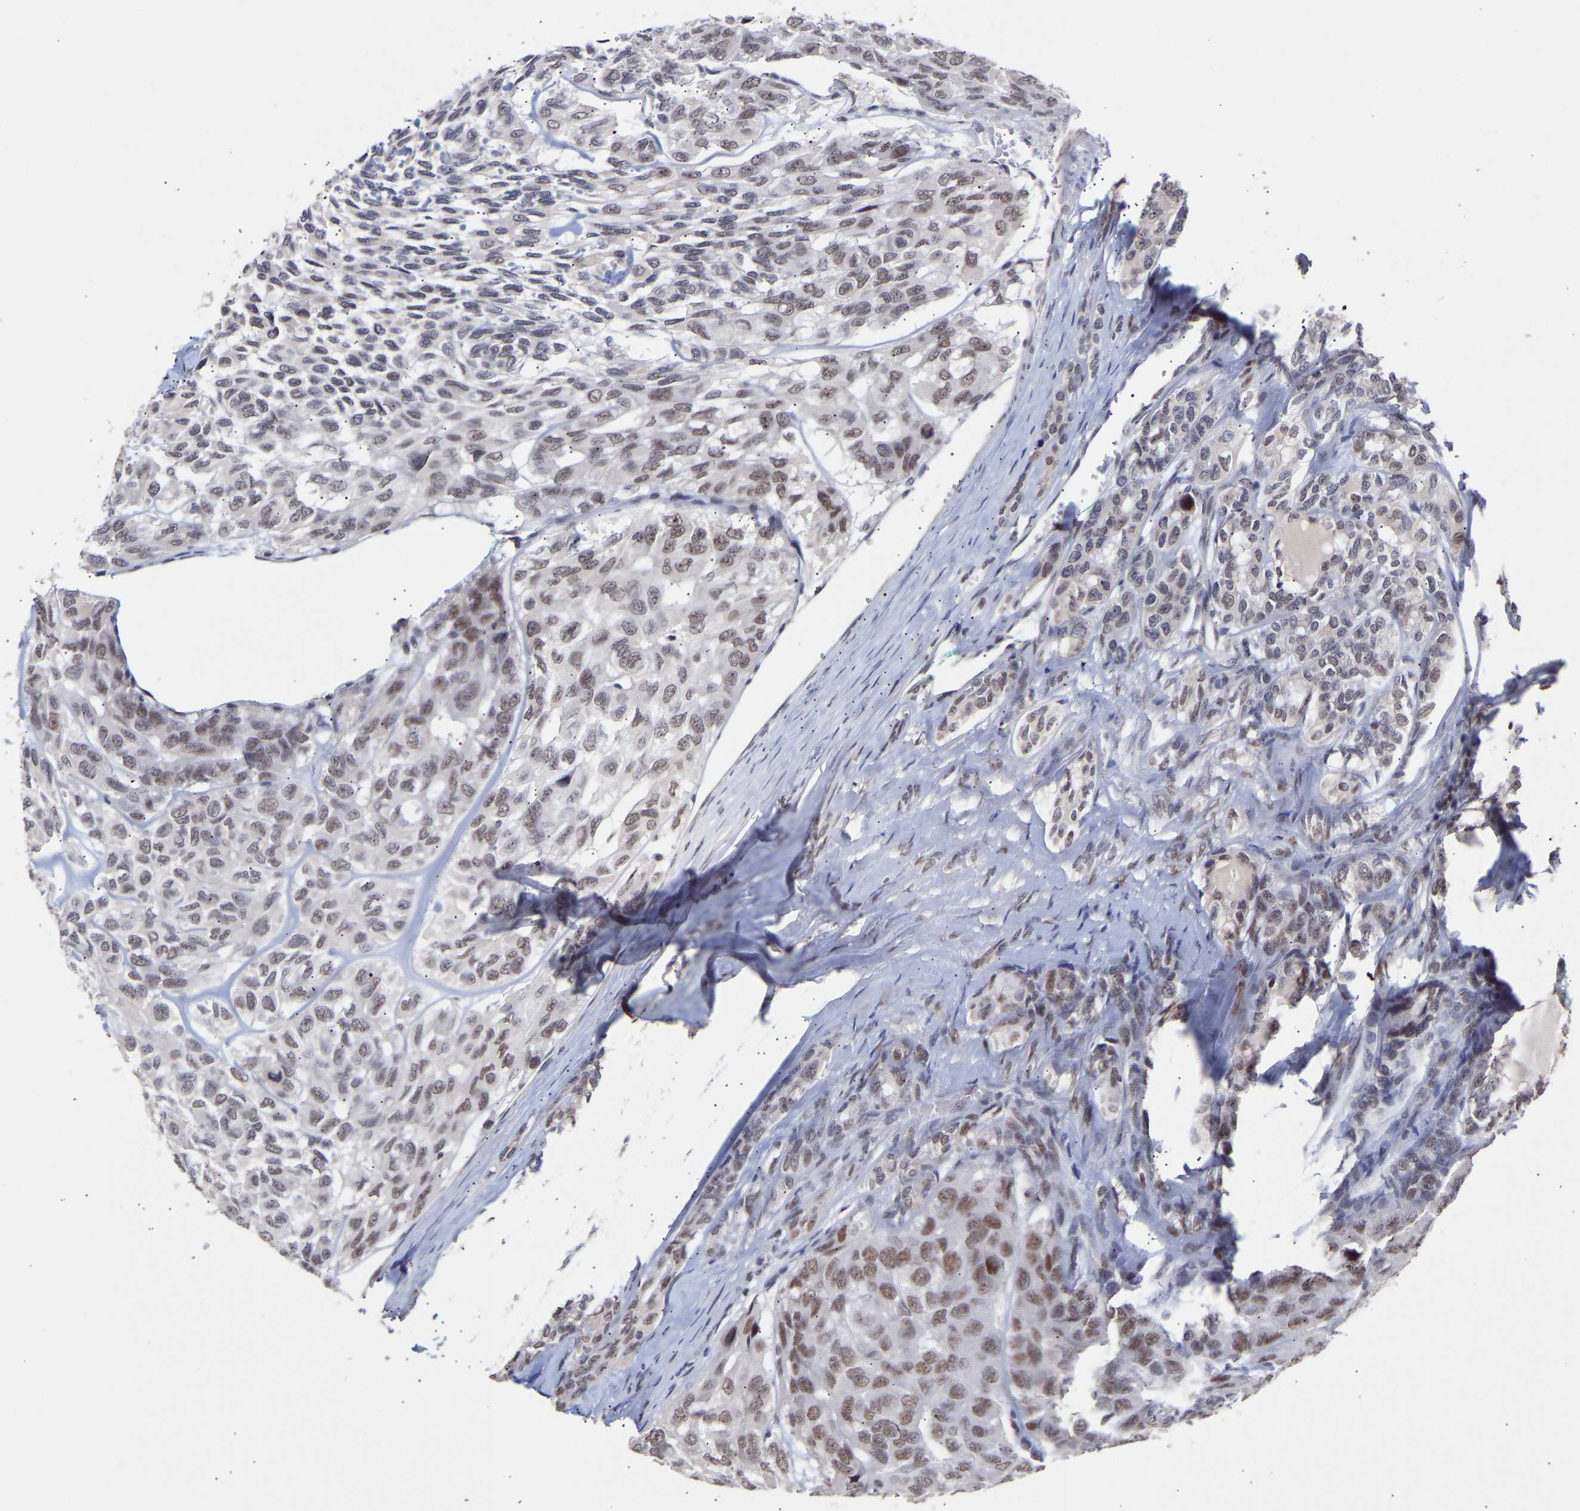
{"staining": {"intensity": "weak", "quantity": "<25%", "location": "nuclear"}, "tissue": "head and neck cancer", "cell_type": "Tumor cells", "image_type": "cancer", "snomed": [{"axis": "morphology", "description": "Adenocarcinoma, NOS"}, {"axis": "topography", "description": "Salivary gland, NOS"}, {"axis": "topography", "description": "Head-Neck"}], "caption": "High power microscopy image of an immunohistochemistry (IHC) photomicrograph of head and neck adenocarcinoma, revealing no significant staining in tumor cells. Nuclei are stained in blue.", "gene": "RBM15", "patient": {"sex": "female", "age": 76}}